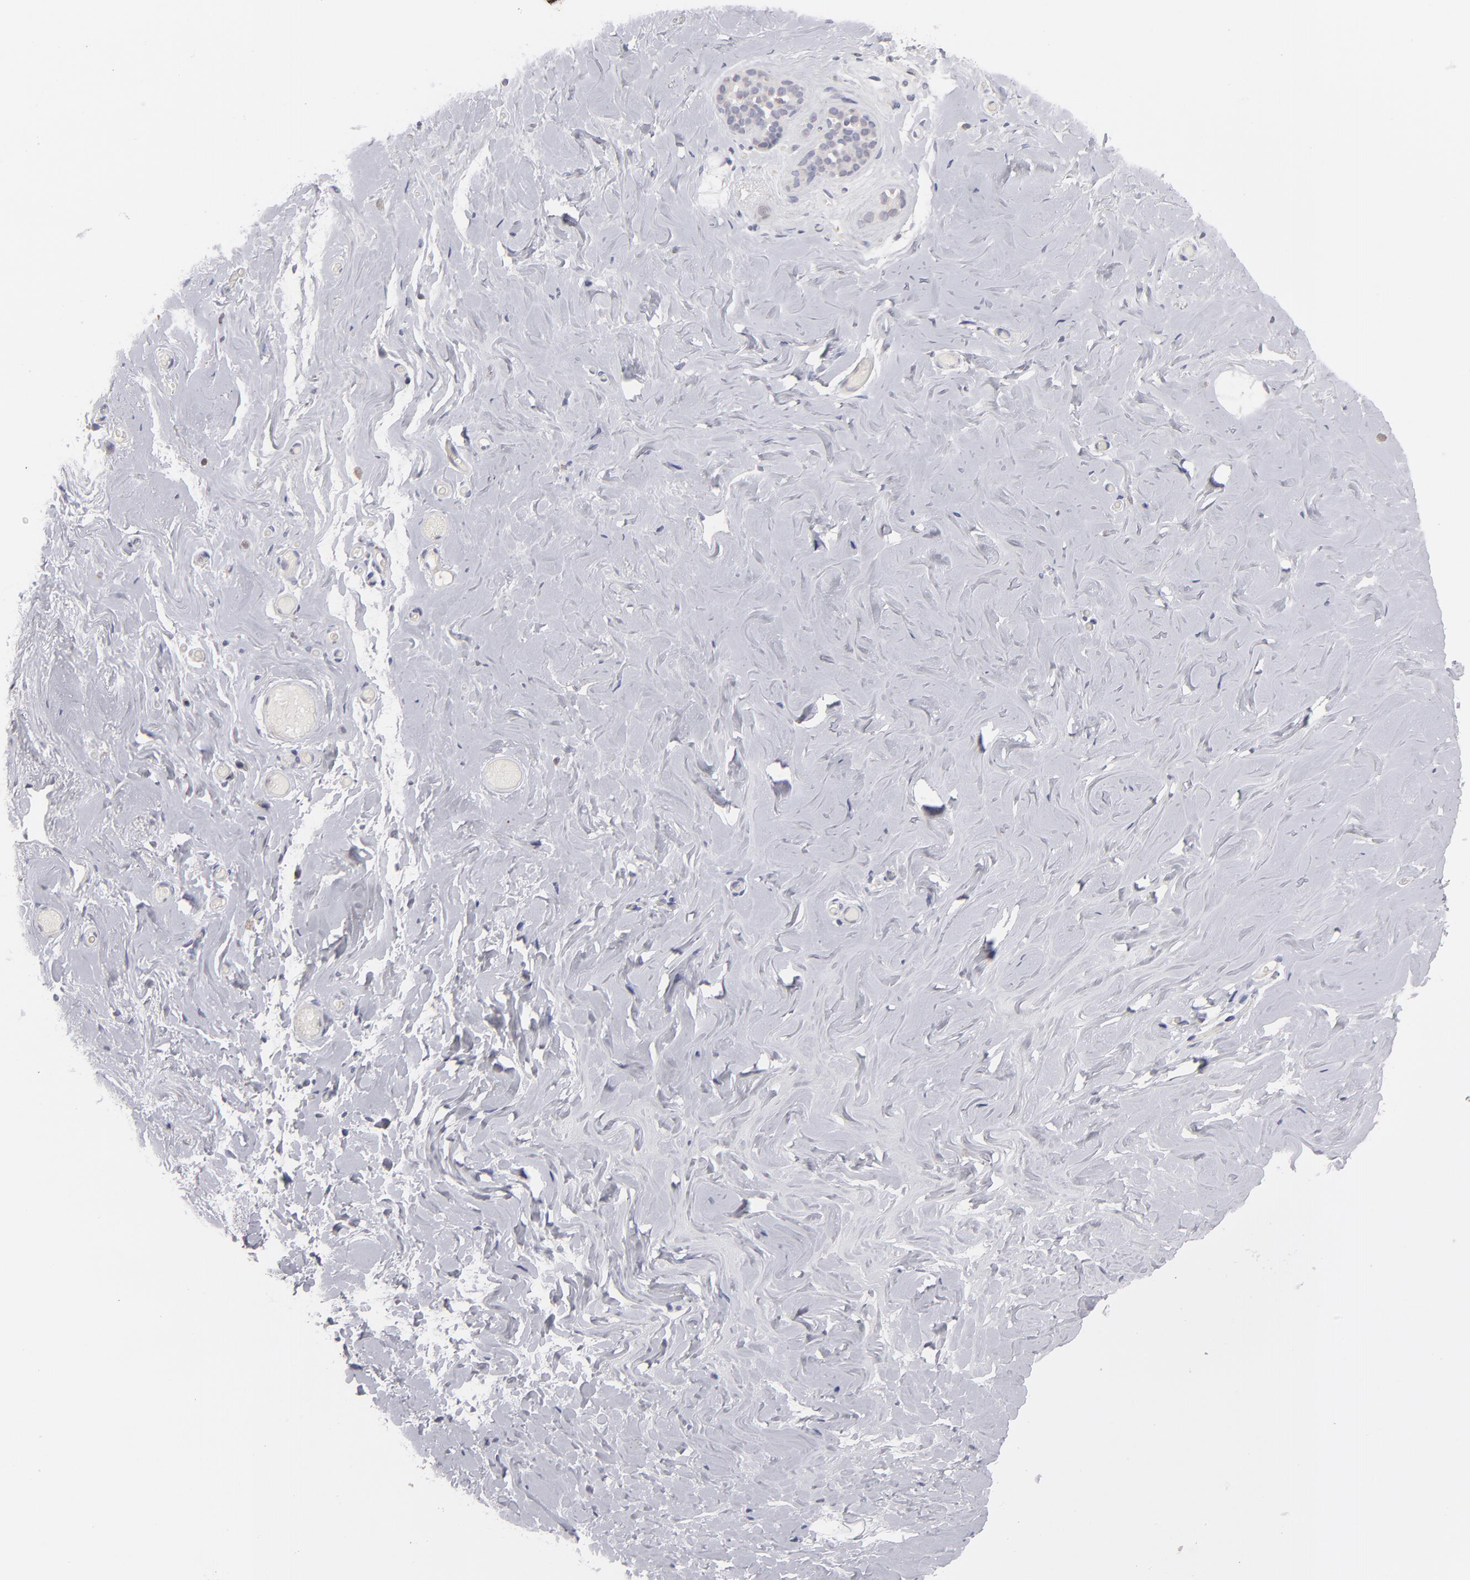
{"staining": {"intensity": "negative", "quantity": "none", "location": "none"}, "tissue": "breast", "cell_type": "Glandular cells", "image_type": "normal", "snomed": [{"axis": "morphology", "description": "Normal tissue, NOS"}, {"axis": "topography", "description": "Breast"}], "caption": "Immunohistochemistry image of unremarkable breast: breast stained with DAB reveals no significant protein expression in glandular cells.", "gene": "HCCS", "patient": {"sex": "female", "age": 75}}